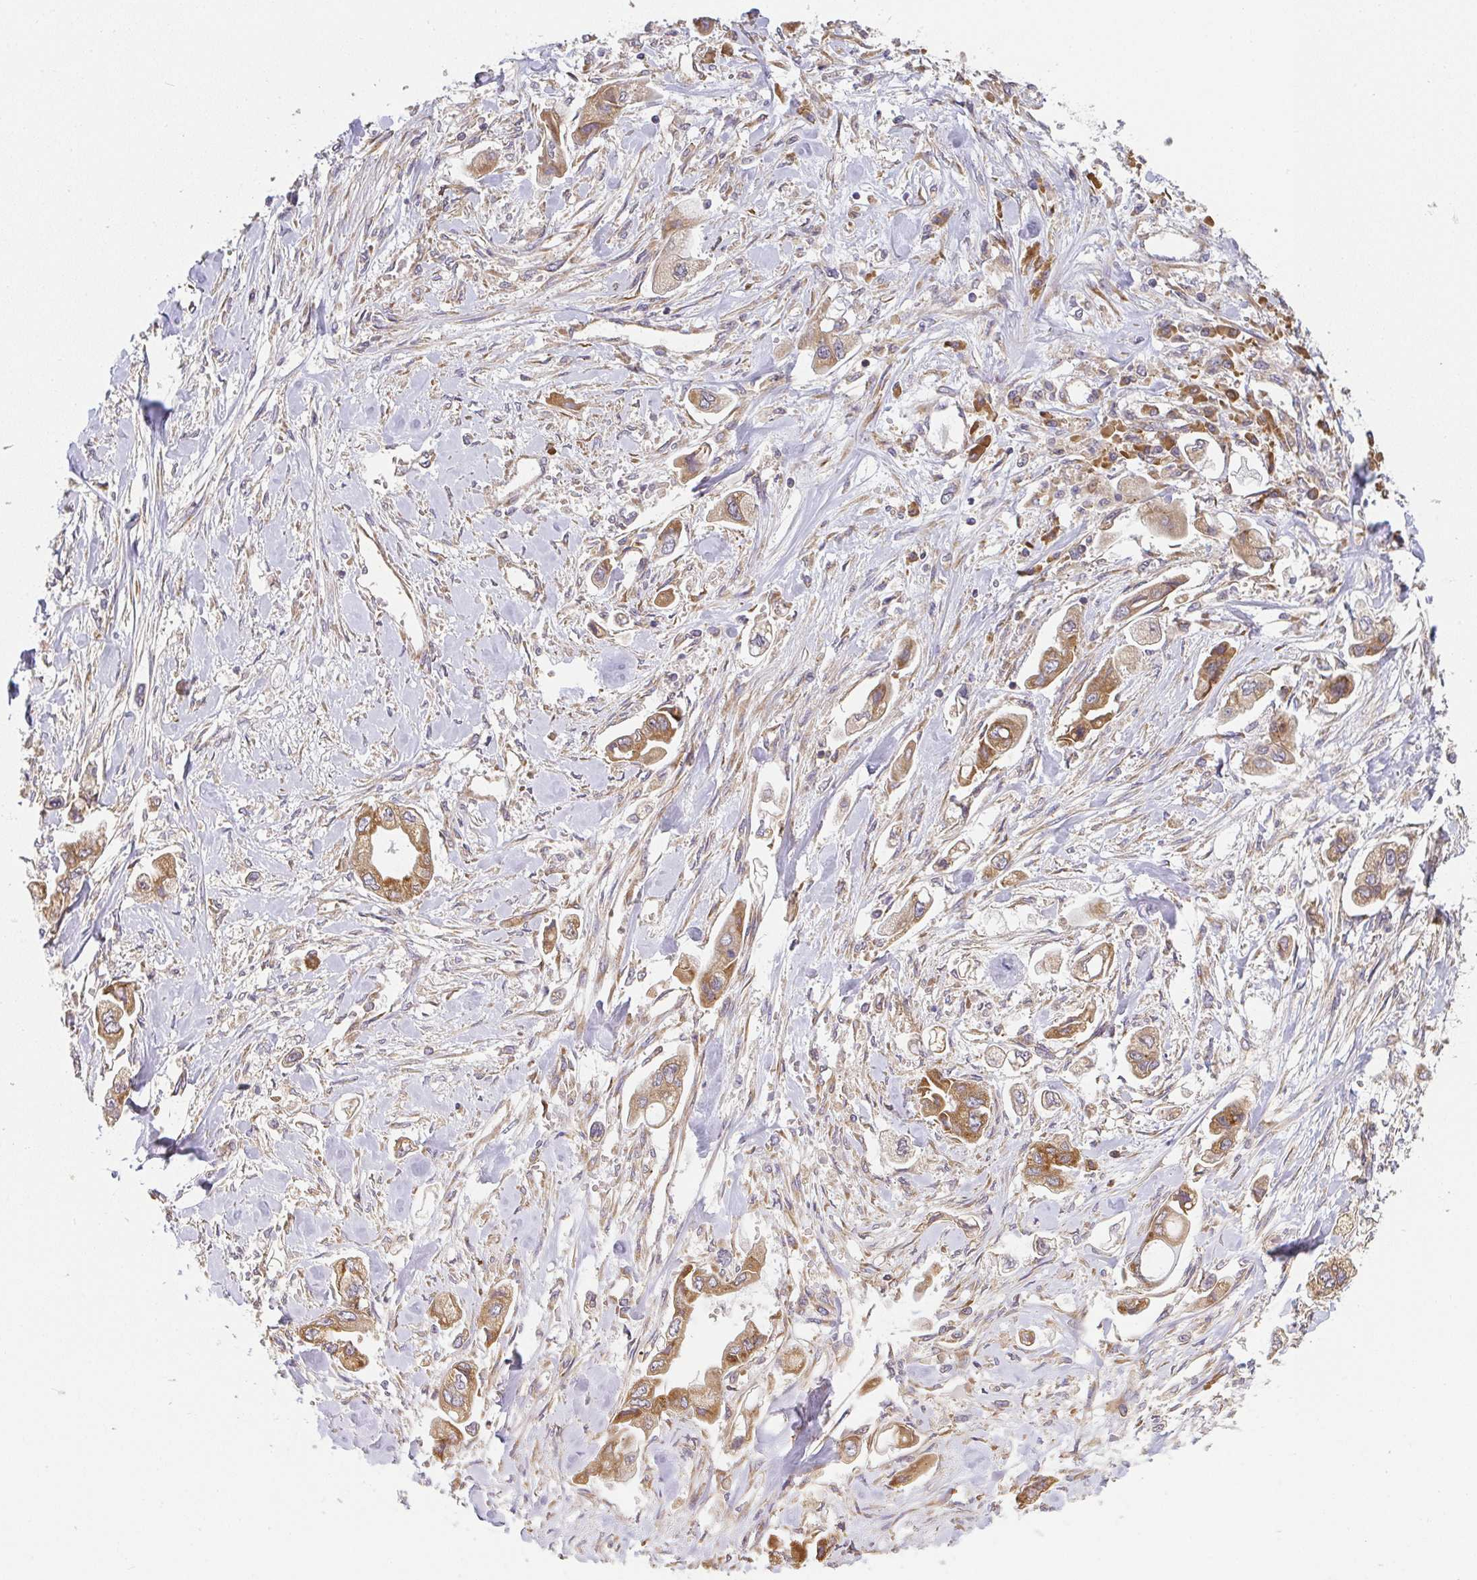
{"staining": {"intensity": "moderate", "quantity": ">75%", "location": "cytoplasmic/membranous"}, "tissue": "stomach cancer", "cell_type": "Tumor cells", "image_type": "cancer", "snomed": [{"axis": "morphology", "description": "Adenocarcinoma, NOS"}, {"axis": "topography", "description": "Stomach"}], "caption": "Immunohistochemical staining of human adenocarcinoma (stomach) demonstrates medium levels of moderate cytoplasmic/membranous protein staining in approximately >75% of tumor cells.", "gene": "SLC35B3", "patient": {"sex": "male", "age": 62}}